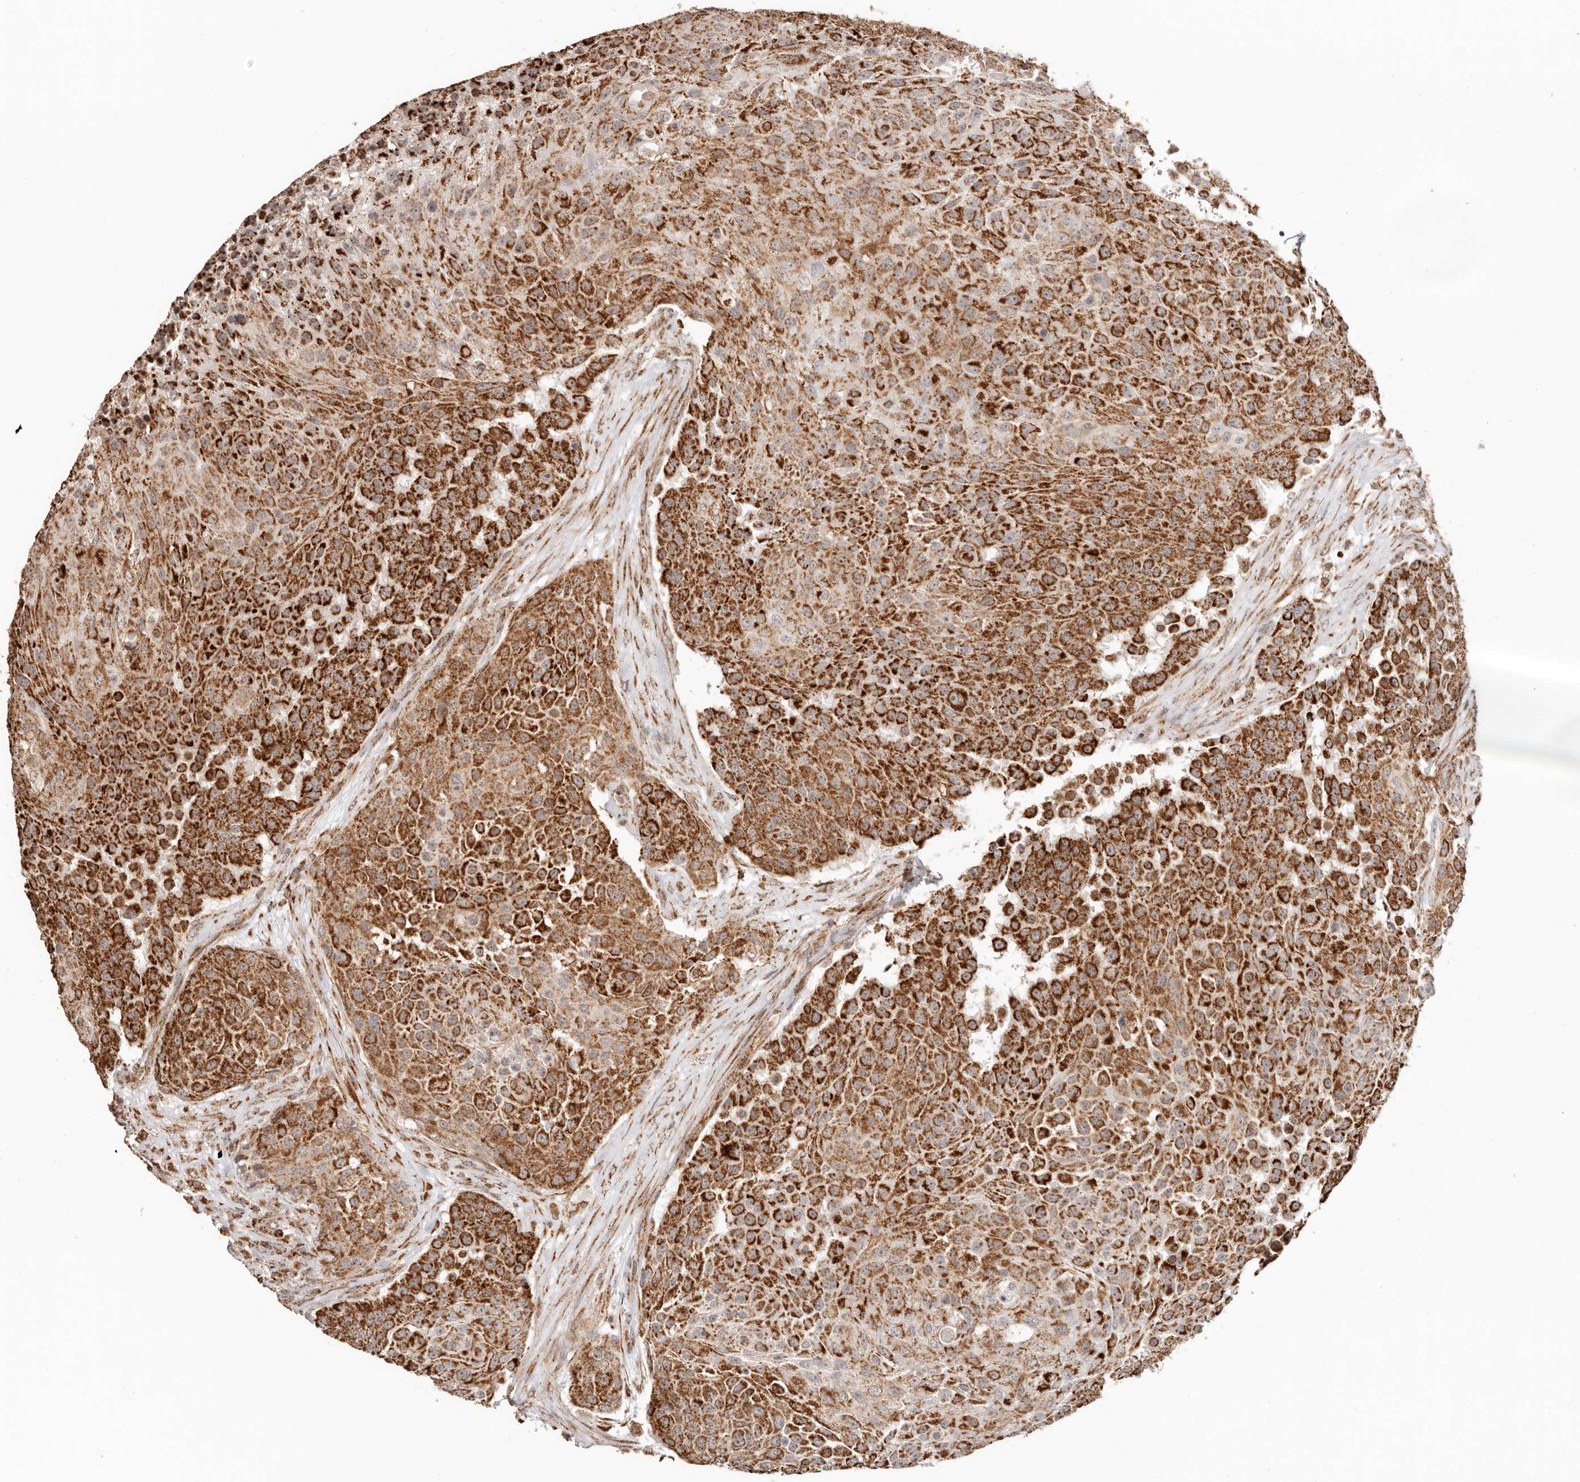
{"staining": {"intensity": "strong", "quantity": ">75%", "location": "cytoplasmic/membranous"}, "tissue": "urothelial cancer", "cell_type": "Tumor cells", "image_type": "cancer", "snomed": [{"axis": "morphology", "description": "Urothelial carcinoma, High grade"}, {"axis": "topography", "description": "Urinary bladder"}], "caption": "Protein positivity by immunohistochemistry (IHC) displays strong cytoplasmic/membranous positivity in about >75% of tumor cells in urothelial cancer. Using DAB (brown) and hematoxylin (blue) stains, captured at high magnification using brightfield microscopy.", "gene": "NDUFB11", "patient": {"sex": "female", "age": 63}}